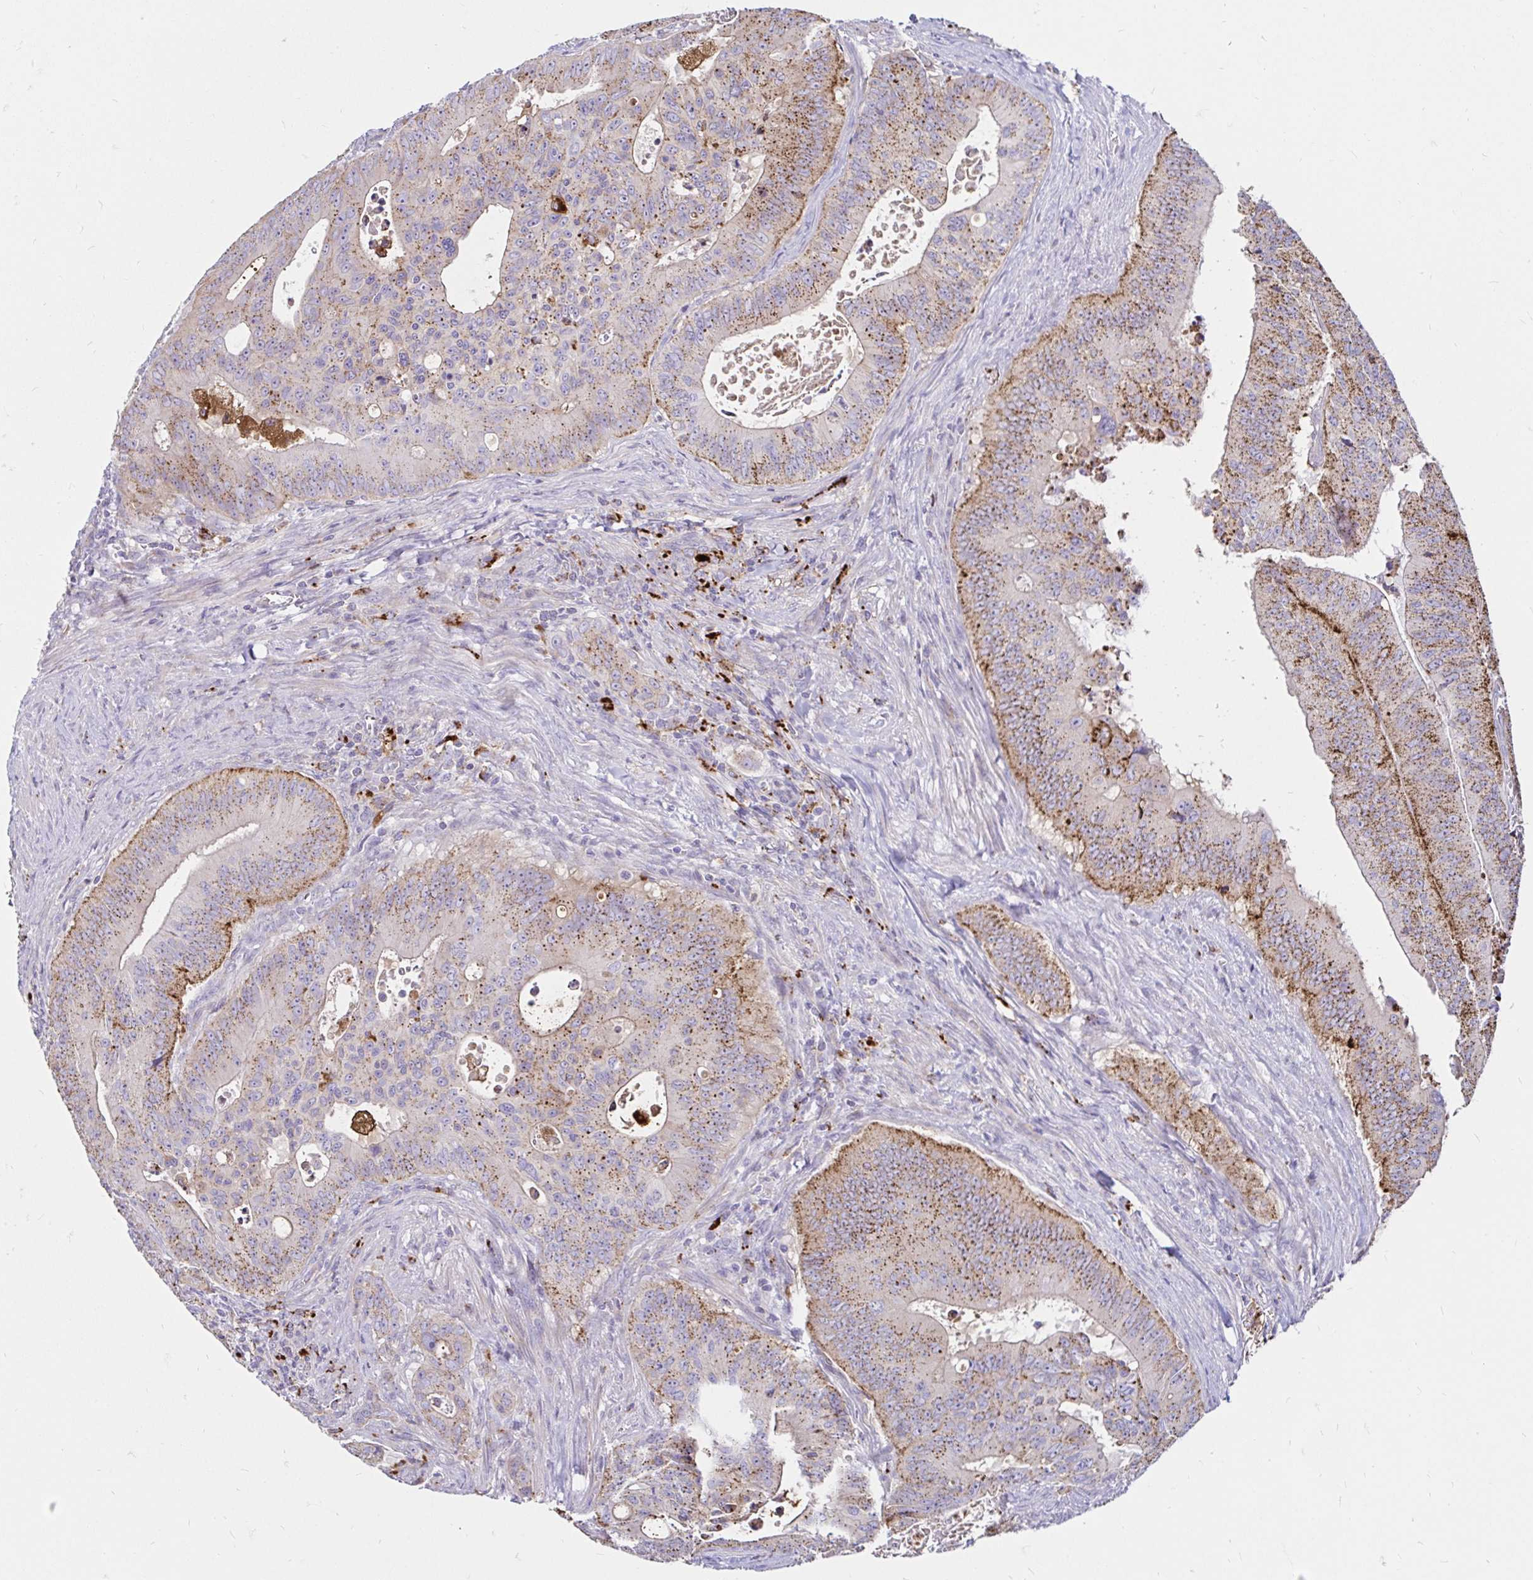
{"staining": {"intensity": "moderate", "quantity": ">75%", "location": "cytoplasmic/membranous"}, "tissue": "colorectal cancer", "cell_type": "Tumor cells", "image_type": "cancer", "snomed": [{"axis": "morphology", "description": "Adenocarcinoma, NOS"}, {"axis": "topography", "description": "Colon"}], "caption": "IHC of human adenocarcinoma (colorectal) exhibits medium levels of moderate cytoplasmic/membranous staining in approximately >75% of tumor cells. (brown staining indicates protein expression, while blue staining denotes nuclei).", "gene": "FUCA1", "patient": {"sex": "male", "age": 62}}